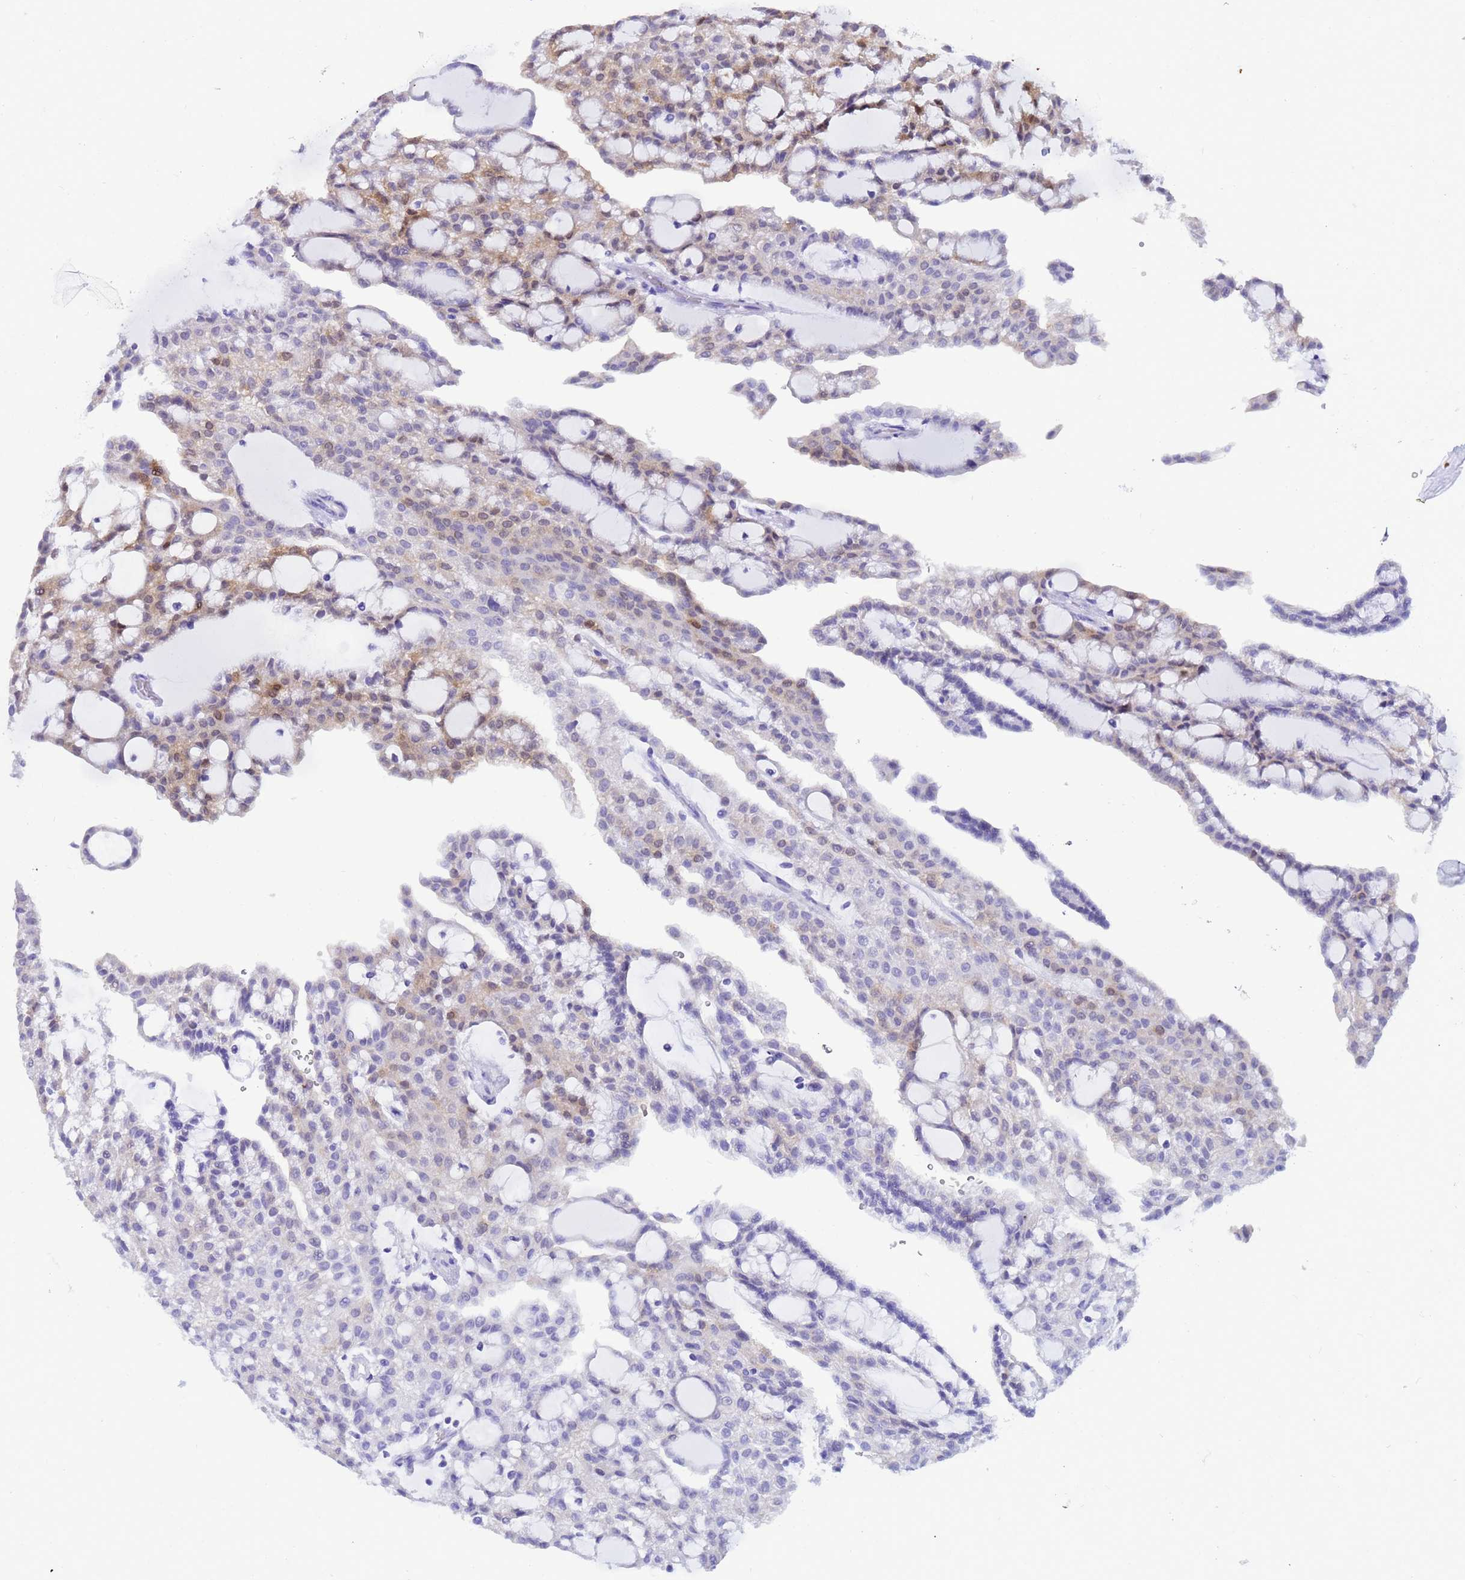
{"staining": {"intensity": "moderate", "quantity": "<25%", "location": "nuclear"}, "tissue": "renal cancer", "cell_type": "Tumor cells", "image_type": "cancer", "snomed": [{"axis": "morphology", "description": "Adenocarcinoma, NOS"}, {"axis": "topography", "description": "Kidney"}], "caption": "DAB immunohistochemical staining of renal cancer (adenocarcinoma) reveals moderate nuclear protein positivity in about <25% of tumor cells.", "gene": "AKR1C2", "patient": {"sex": "male", "age": 63}}